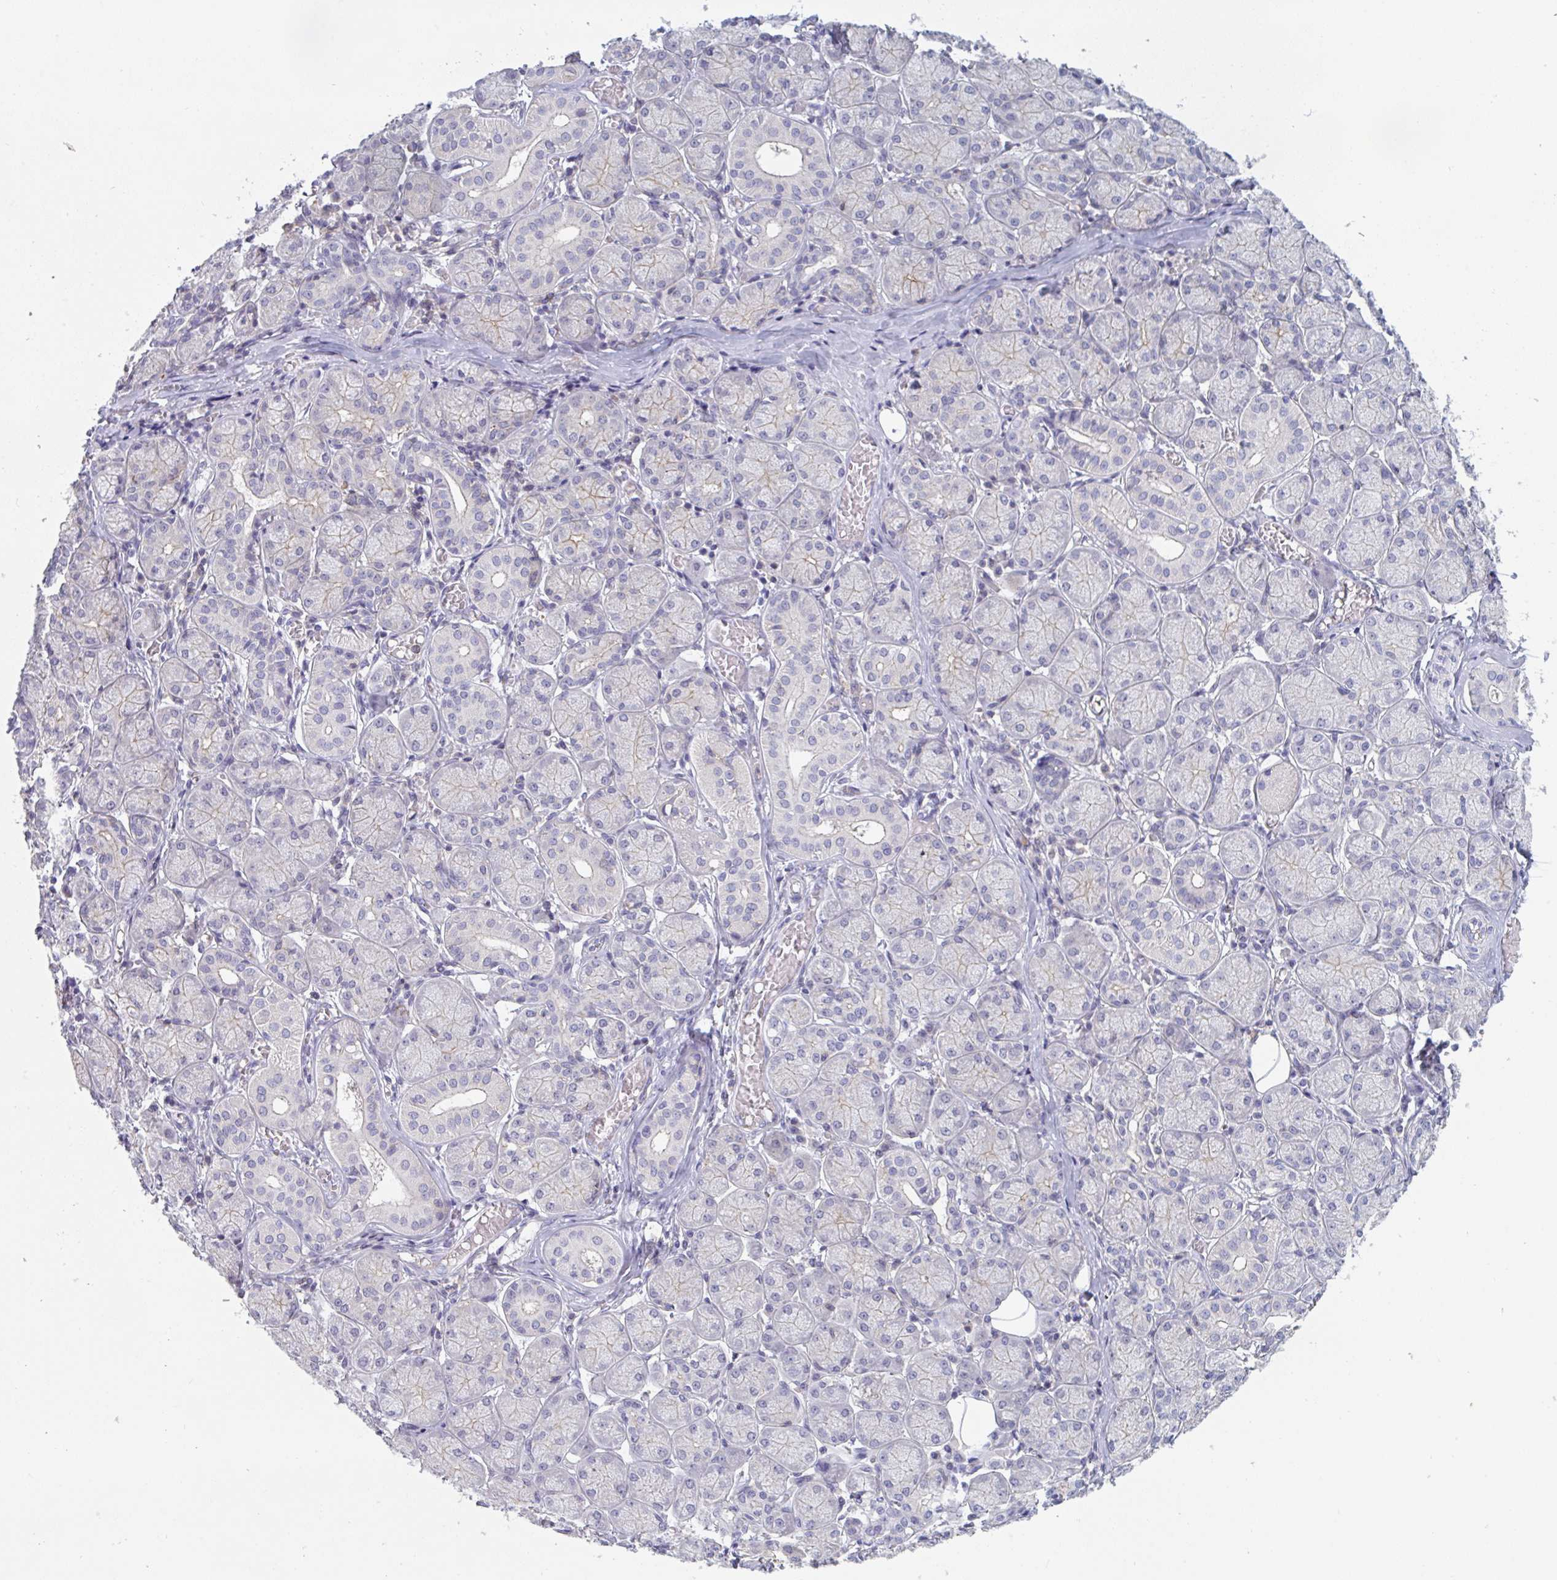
{"staining": {"intensity": "weak", "quantity": "<25%", "location": "cytoplasmic/membranous"}, "tissue": "salivary gland", "cell_type": "Glandular cells", "image_type": "normal", "snomed": [{"axis": "morphology", "description": "Normal tissue, NOS"}, {"axis": "topography", "description": "Salivary gland"}], "caption": "Protein analysis of normal salivary gland reveals no significant staining in glandular cells.", "gene": "DISP2", "patient": {"sex": "female", "age": 24}}